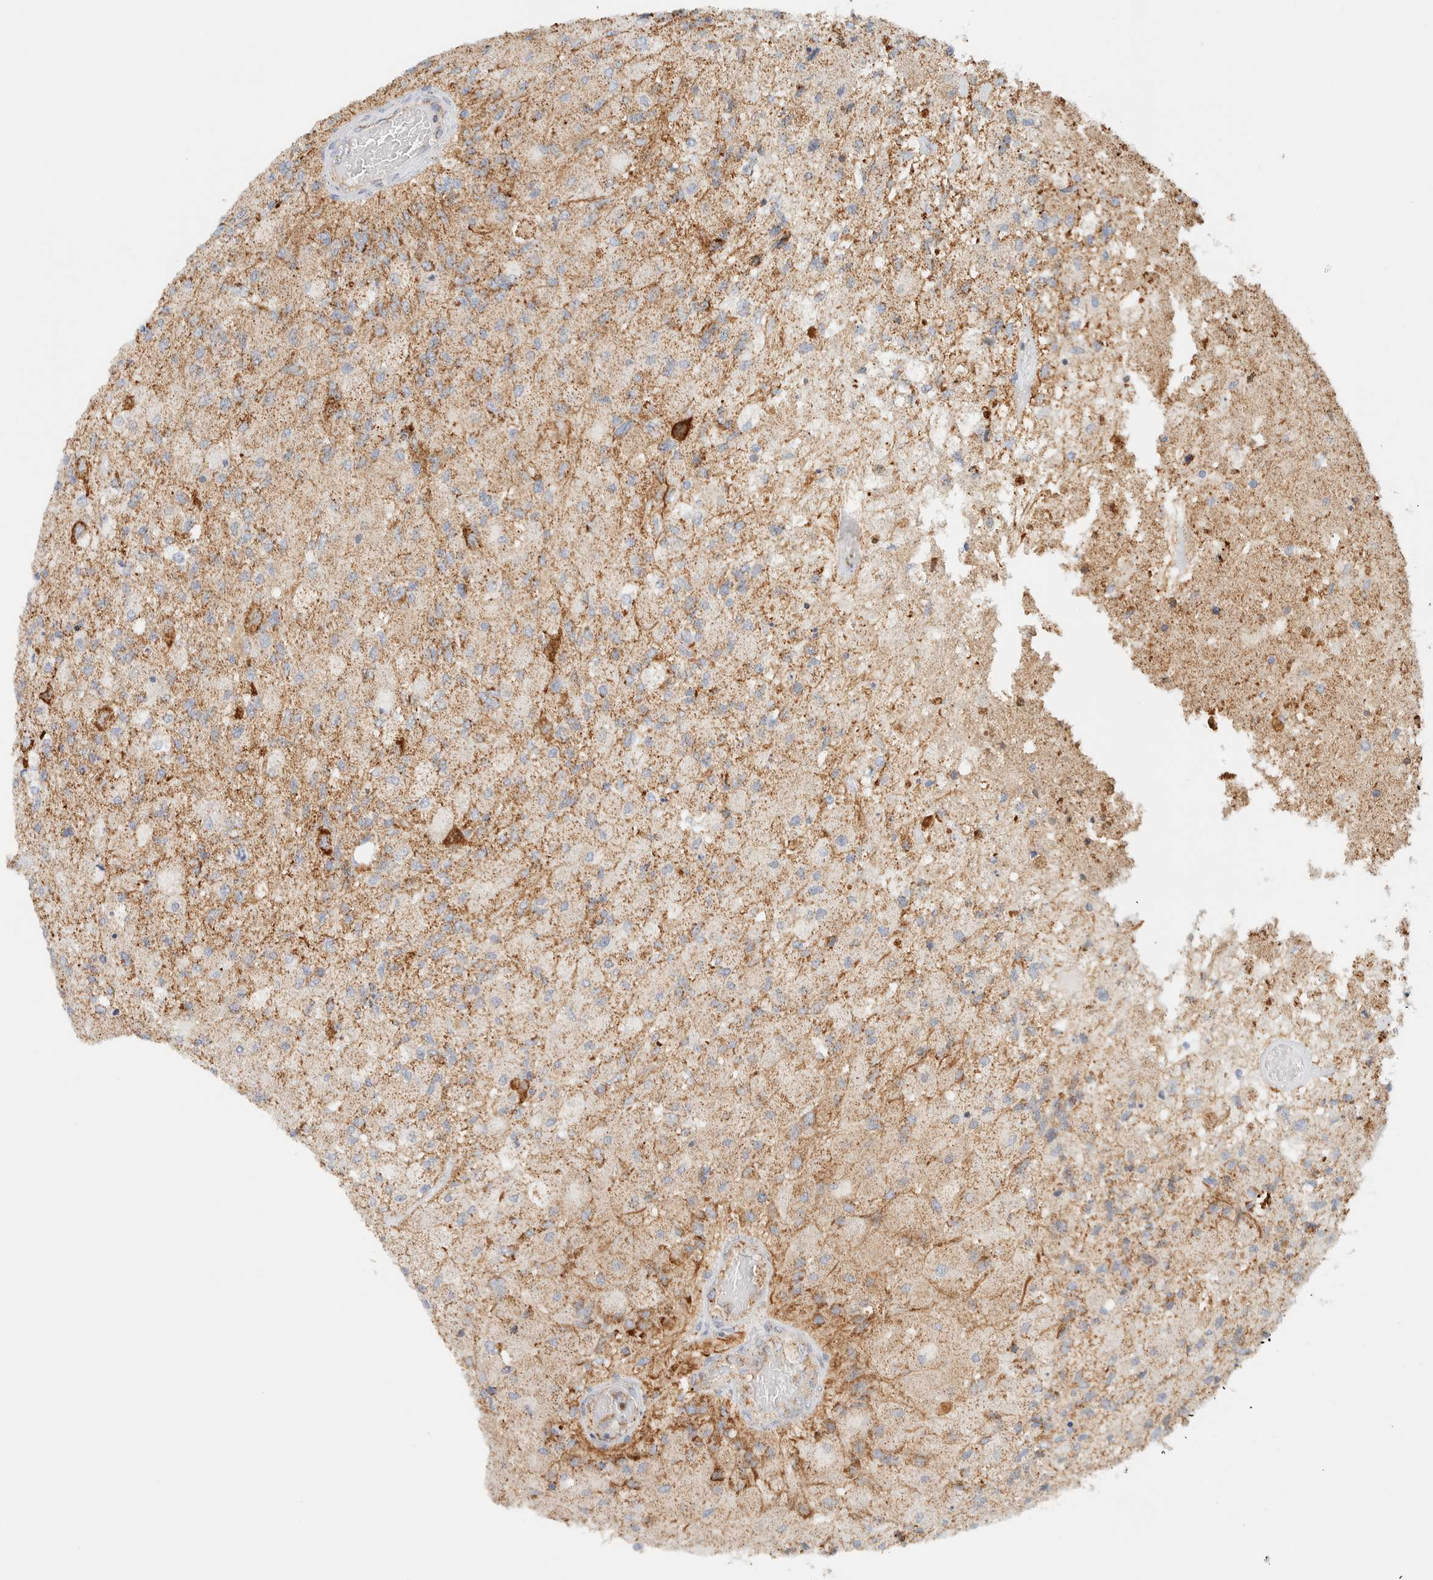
{"staining": {"intensity": "weak", "quantity": ">75%", "location": "cytoplasmic/membranous"}, "tissue": "glioma", "cell_type": "Tumor cells", "image_type": "cancer", "snomed": [{"axis": "morphology", "description": "Normal tissue, NOS"}, {"axis": "morphology", "description": "Glioma, malignant, High grade"}, {"axis": "topography", "description": "Cerebral cortex"}], "caption": "Immunohistochemistry (IHC) (DAB) staining of glioma shows weak cytoplasmic/membranous protein staining in about >75% of tumor cells.", "gene": "KIFAP3", "patient": {"sex": "male", "age": 77}}